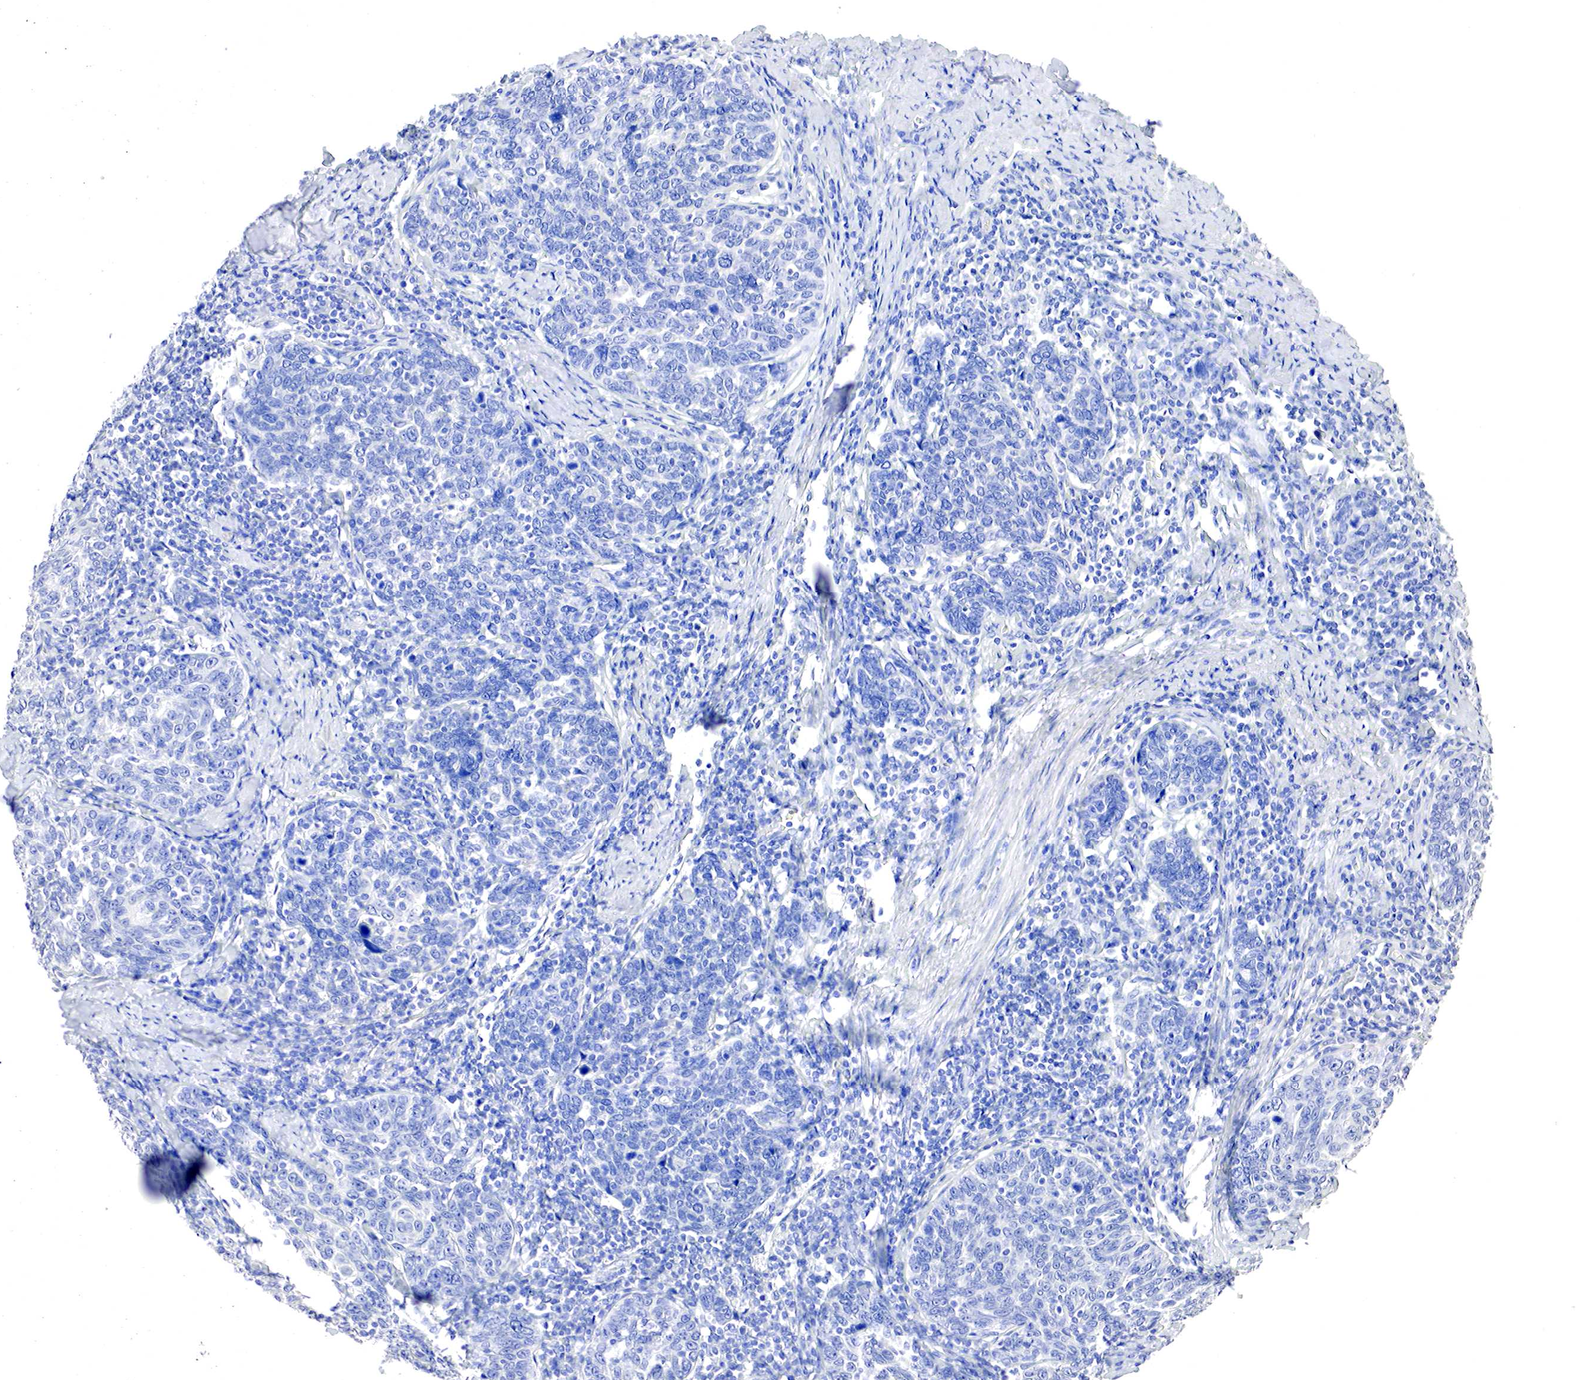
{"staining": {"intensity": "negative", "quantity": "none", "location": "none"}, "tissue": "cervical cancer", "cell_type": "Tumor cells", "image_type": "cancer", "snomed": [{"axis": "morphology", "description": "Squamous cell carcinoma, NOS"}, {"axis": "topography", "description": "Cervix"}], "caption": "Immunohistochemistry (IHC) histopathology image of neoplastic tissue: human cervical cancer stained with DAB (3,3'-diaminobenzidine) demonstrates no significant protein positivity in tumor cells.", "gene": "OTC", "patient": {"sex": "female", "age": 41}}